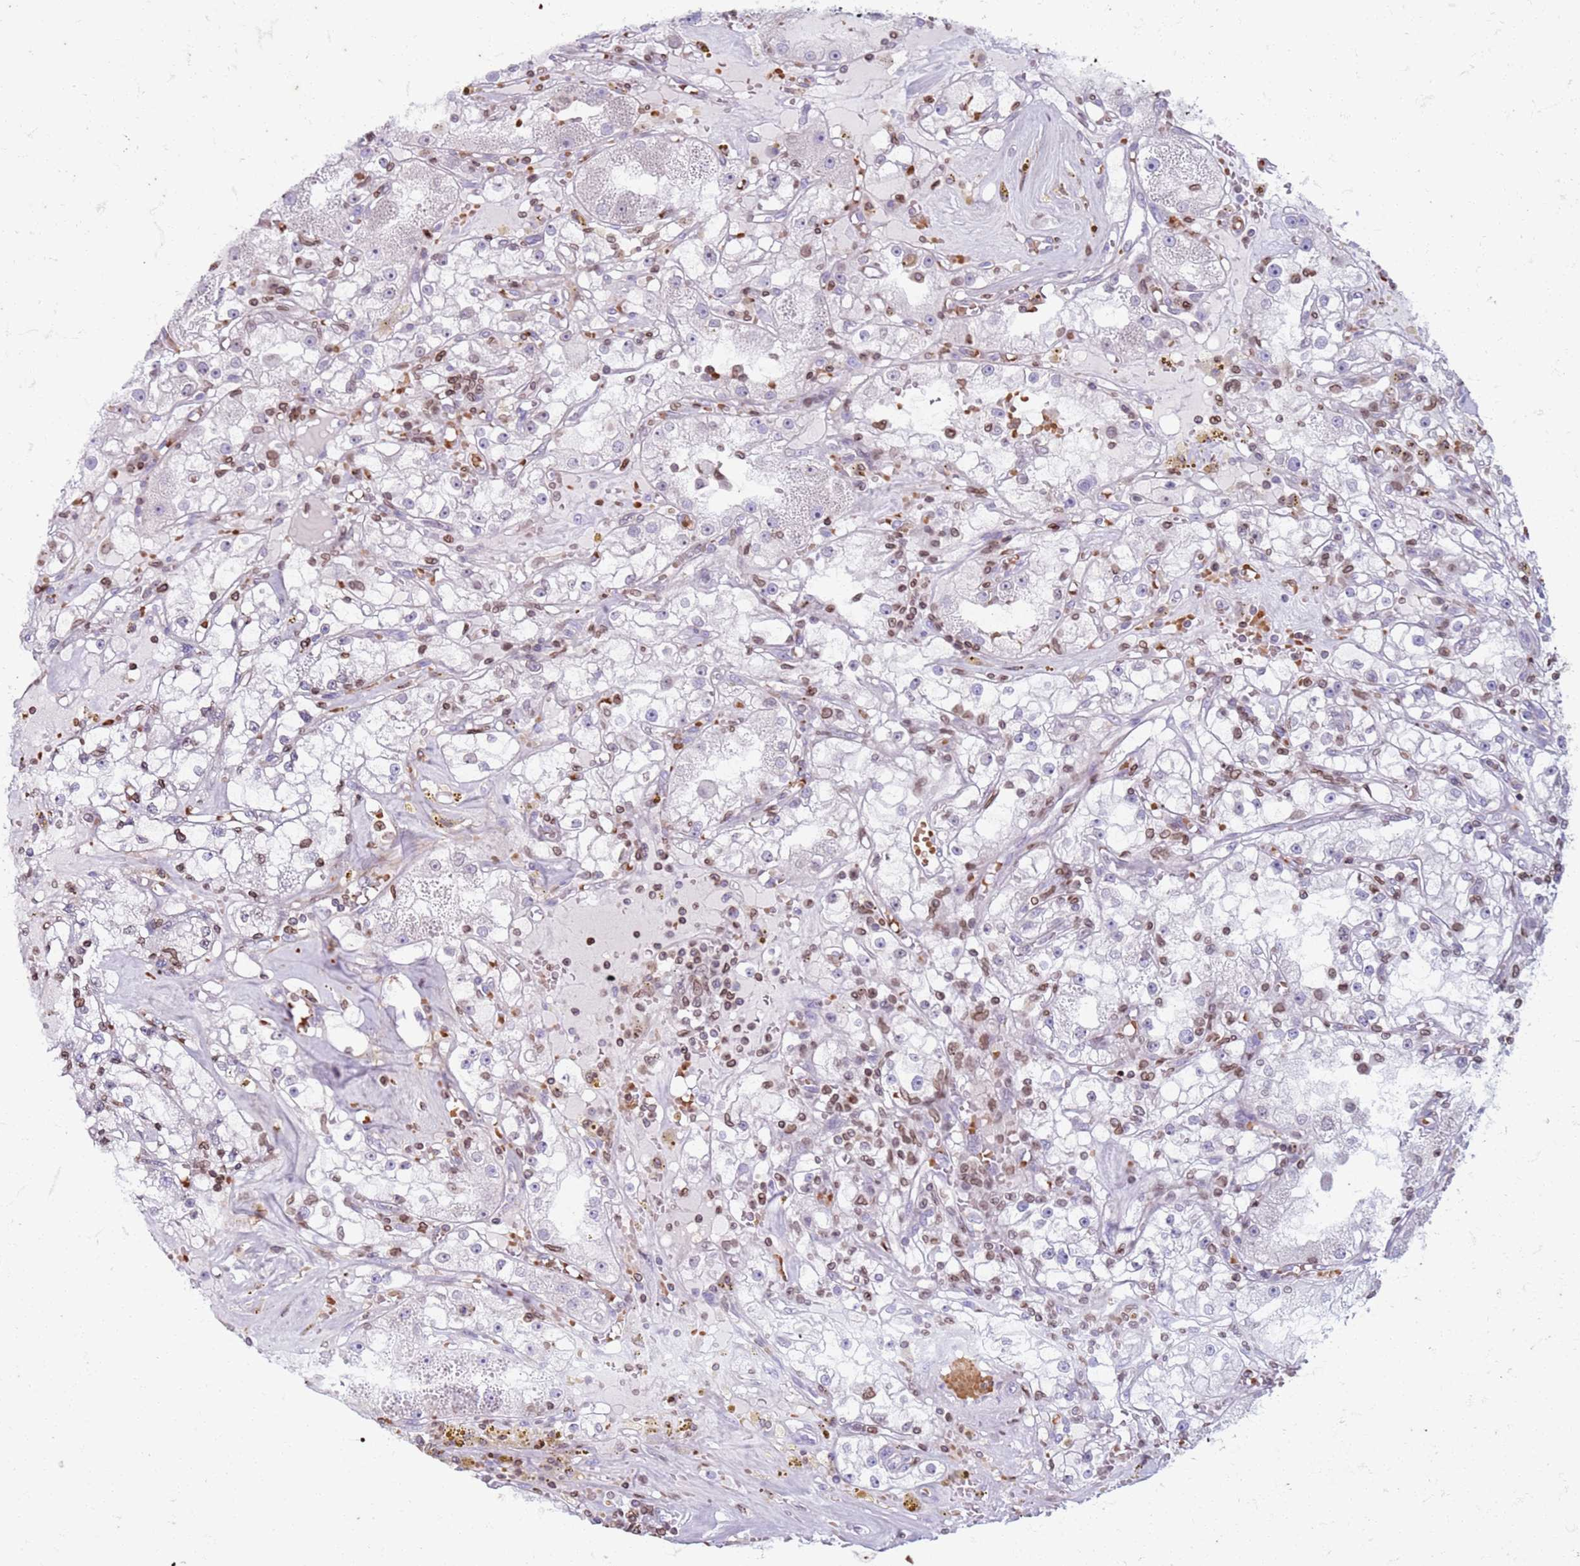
{"staining": {"intensity": "negative", "quantity": "none", "location": "none"}, "tissue": "renal cancer", "cell_type": "Tumor cells", "image_type": "cancer", "snomed": [{"axis": "morphology", "description": "Adenocarcinoma, NOS"}, {"axis": "topography", "description": "Kidney"}], "caption": "DAB immunohistochemical staining of human renal adenocarcinoma reveals no significant expression in tumor cells.", "gene": "METTL25B", "patient": {"sex": "male", "age": 56}}